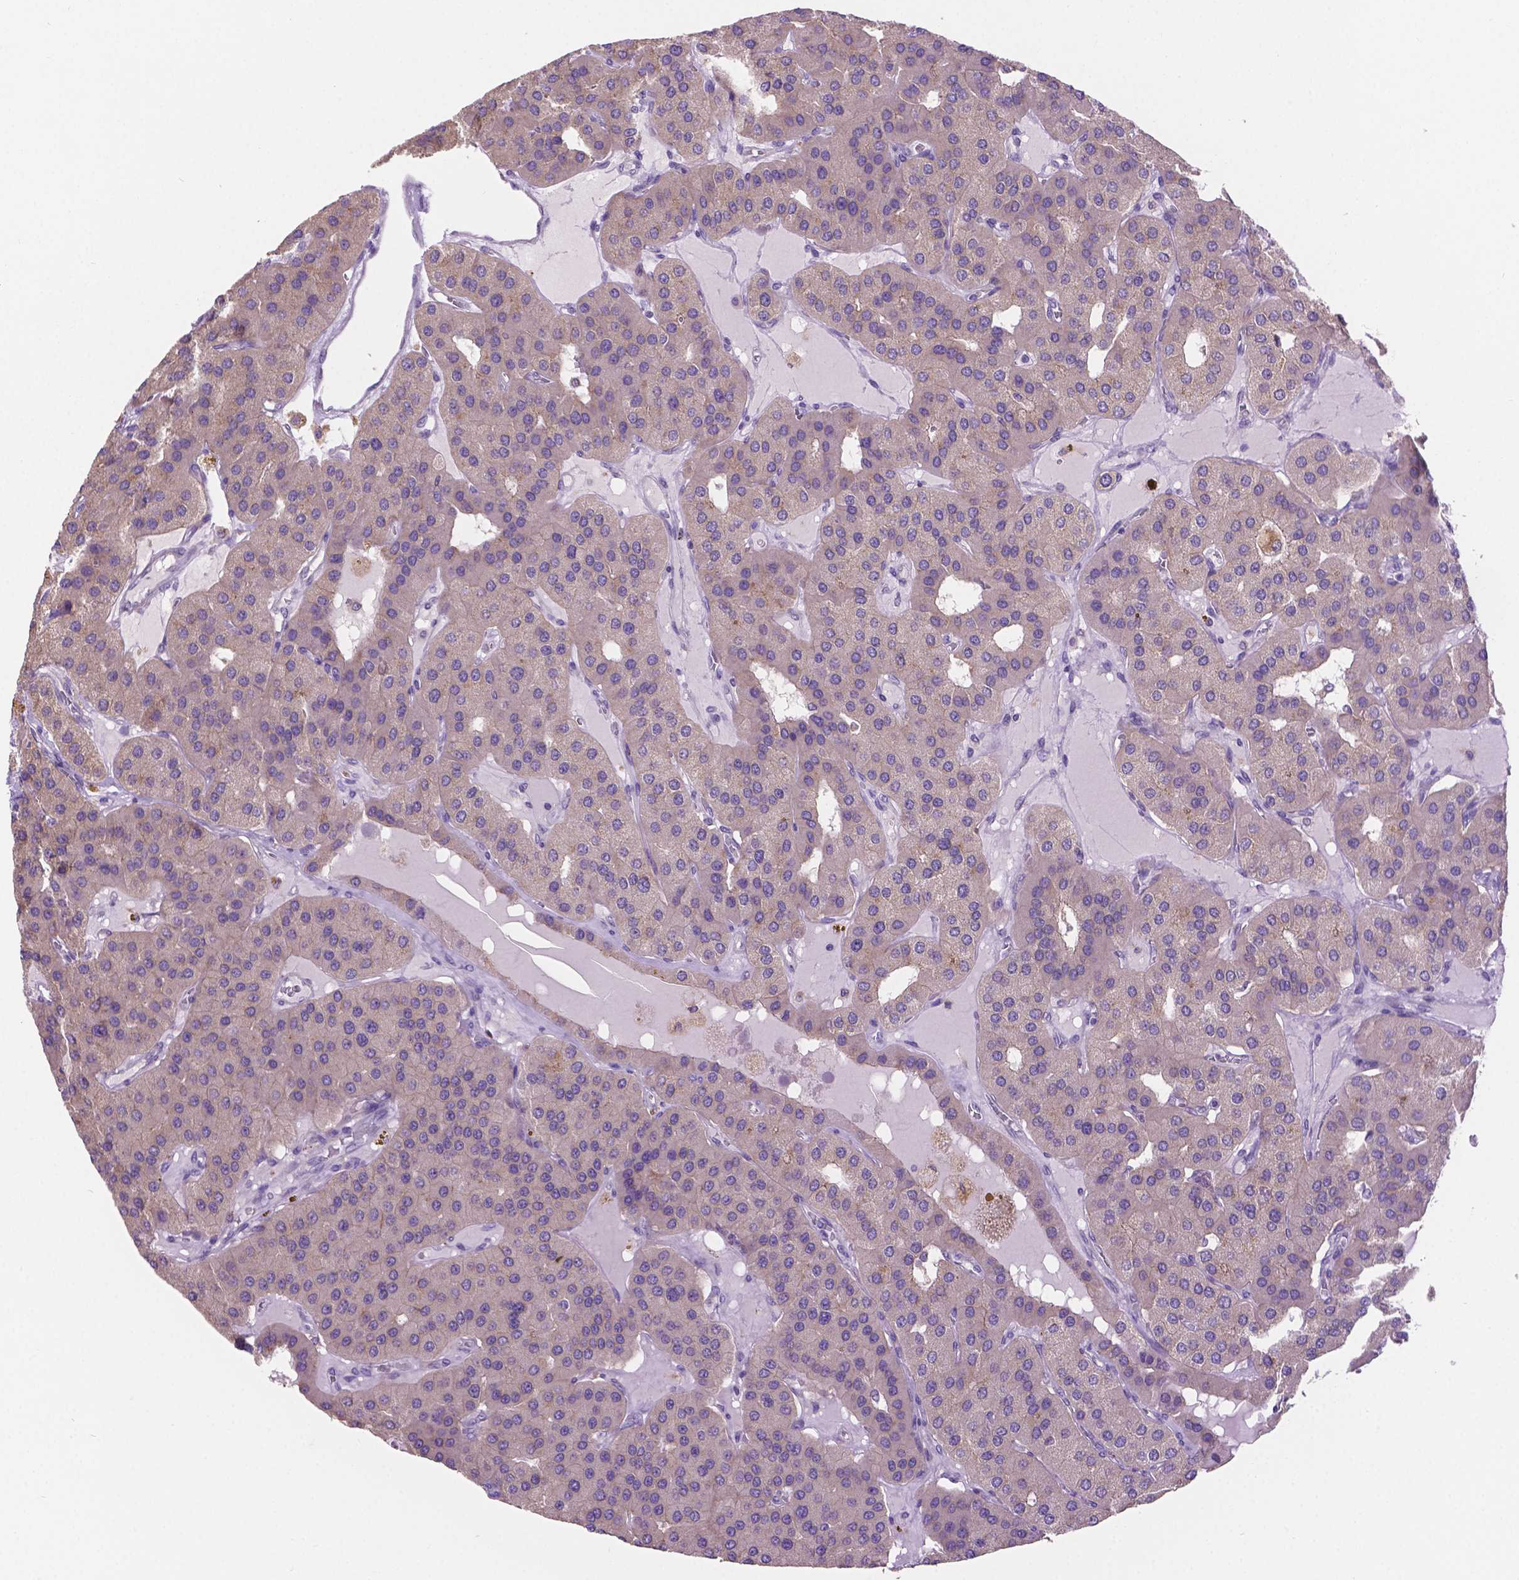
{"staining": {"intensity": "negative", "quantity": "none", "location": "none"}, "tissue": "parathyroid gland", "cell_type": "Glandular cells", "image_type": "normal", "snomed": [{"axis": "morphology", "description": "Normal tissue, NOS"}, {"axis": "morphology", "description": "Adenoma, NOS"}, {"axis": "topography", "description": "Parathyroid gland"}], "caption": "There is no significant positivity in glandular cells of parathyroid gland. (DAB (3,3'-diaminobenzidine) immunohistochemistry (IHC) visualized using brightfield microscopy, high magnification).", "gene": "CDH7", "patient": {"sex": "female", "age": 86}}